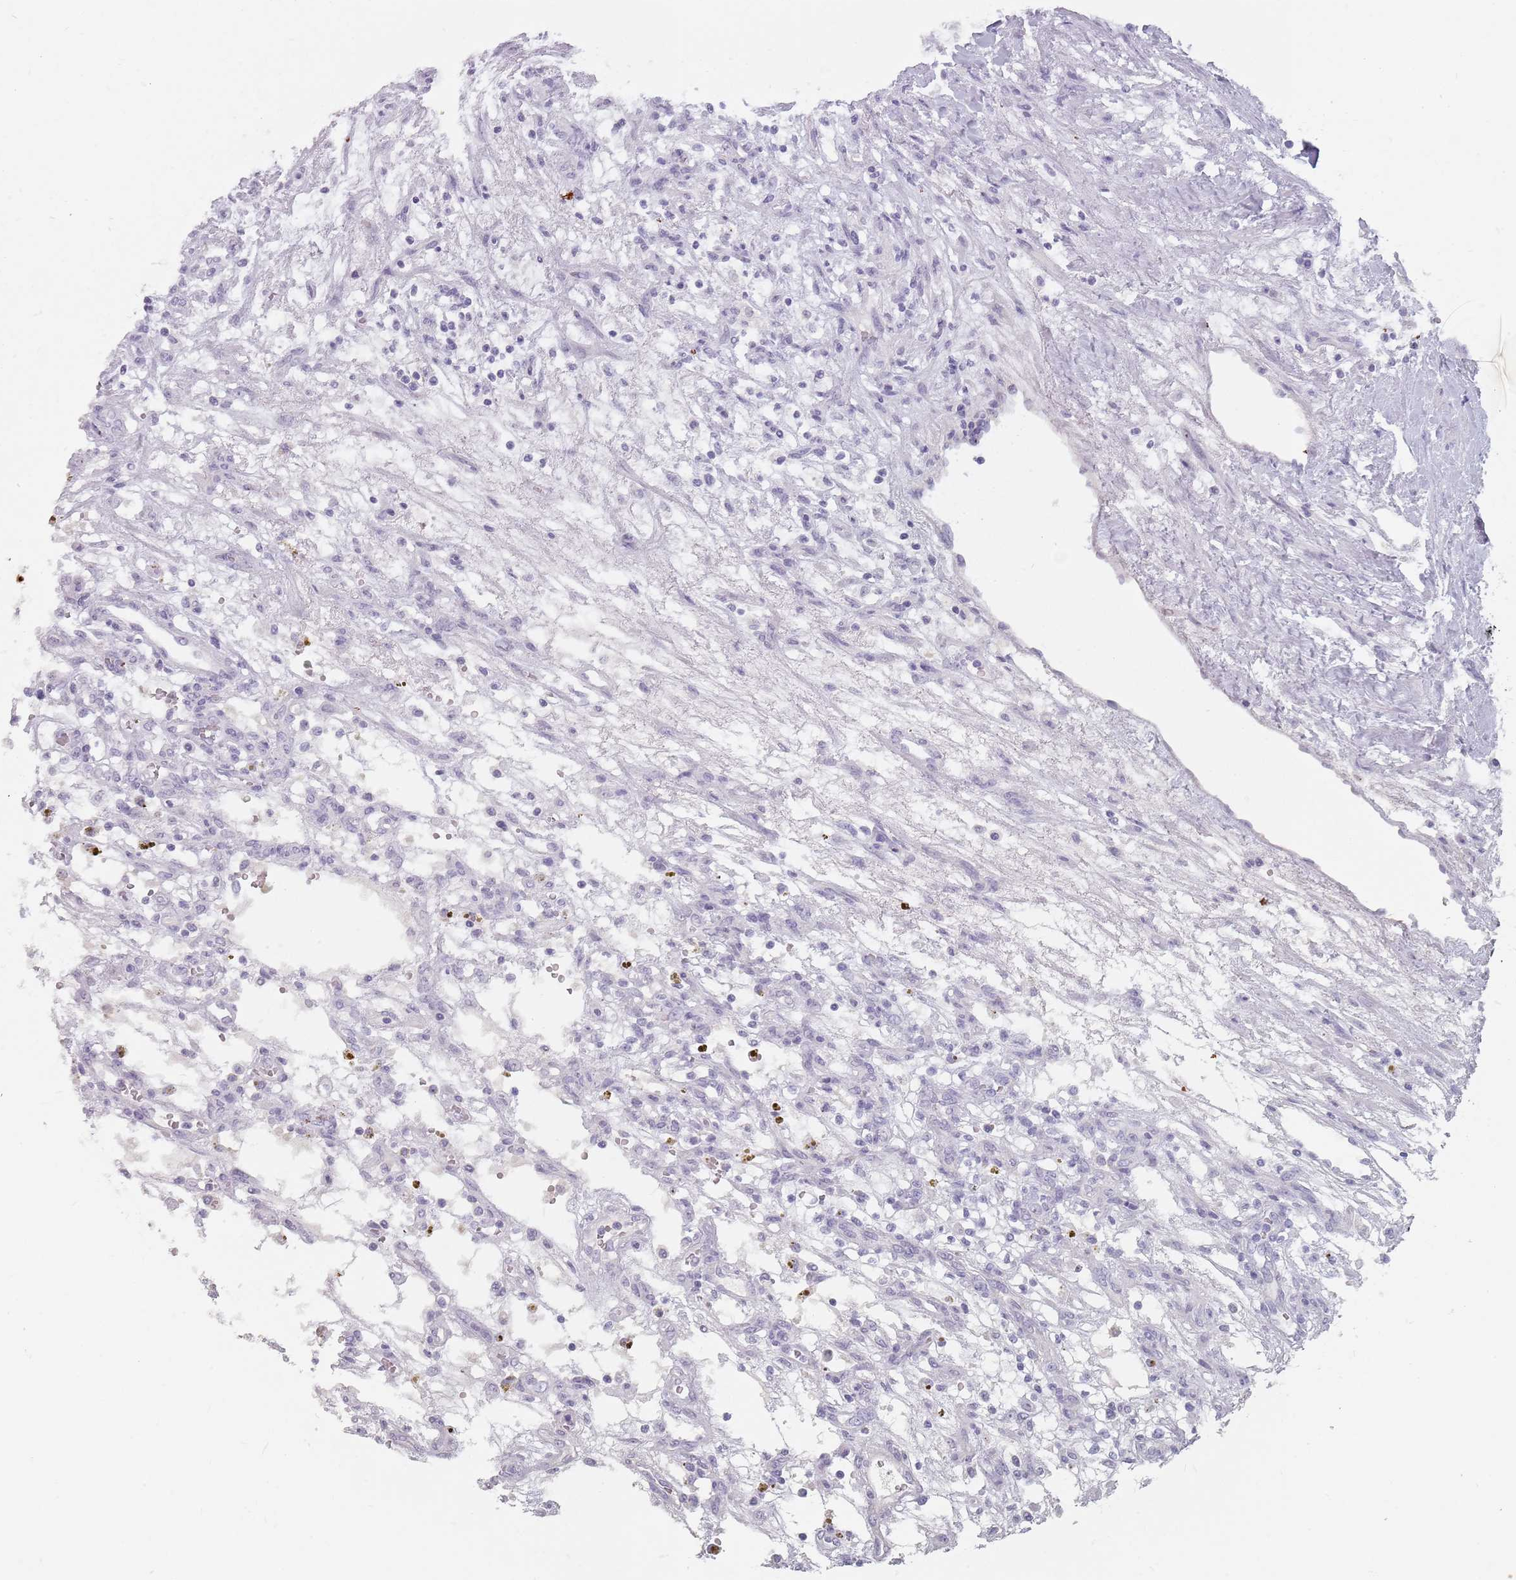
{"staining": {"intensity": "negative", "quantity": "none", "location": "none"}, "tissue": "renal cancer", "cell_type": "Tumor cells", "image_type": "cancer", "snomed": [{"axis": "morphology", "description": "Adenocarcinoma, NOS"}, {"axis": "topography", "description": "Kidney"}], "caption": "This is an immunohistochemistry (IHC) photomicrograph of renal cancer (adenocarcinoma). There is no expression in tumor cells.", "gene": "CEP19", "patient": {"sex": "female", "age": 57}}